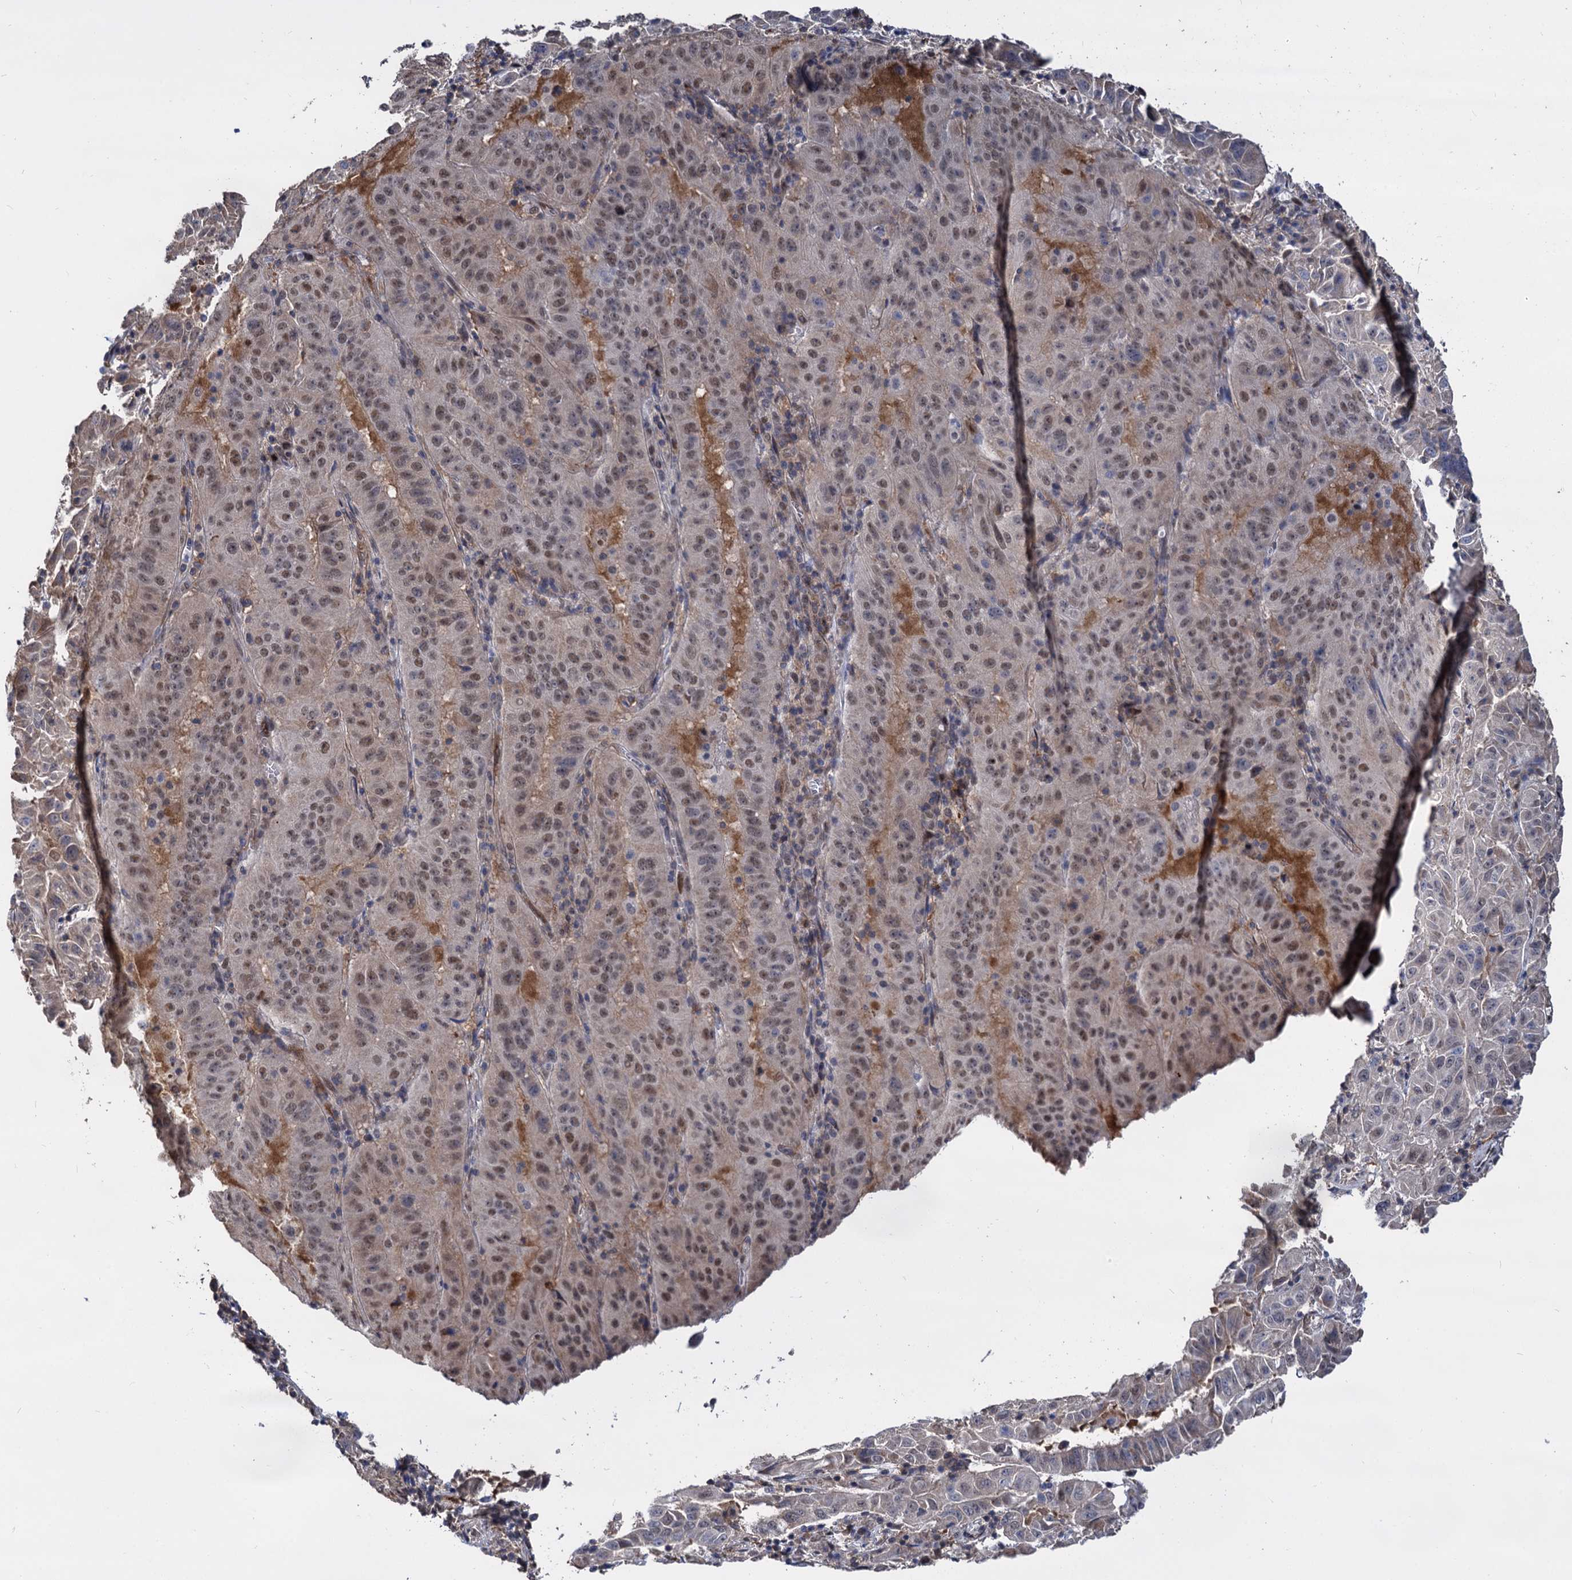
{"staining": {"intensity": "moderate", "quantity": ">75%", "location": "nuclear"}, "tissue": "pancreatic cancer", "cell_type": "Tumor cells", "image_type": "cancer", "snomed": [{"axis": "morphology", "description": "Adenocarcinoma, NOS"}, {"axis": "topography", "description": "Pancreas"}], "caption": "A high-resolution photomicrograph shows immunohistochemistry (IHC) staining of adenocarcinoma (pancreatic), which displays moderate nuclear positivity in about >75% of tumor cells.", "gene": "PSMD4", "patient": {"sex": "male", "age": 63}}